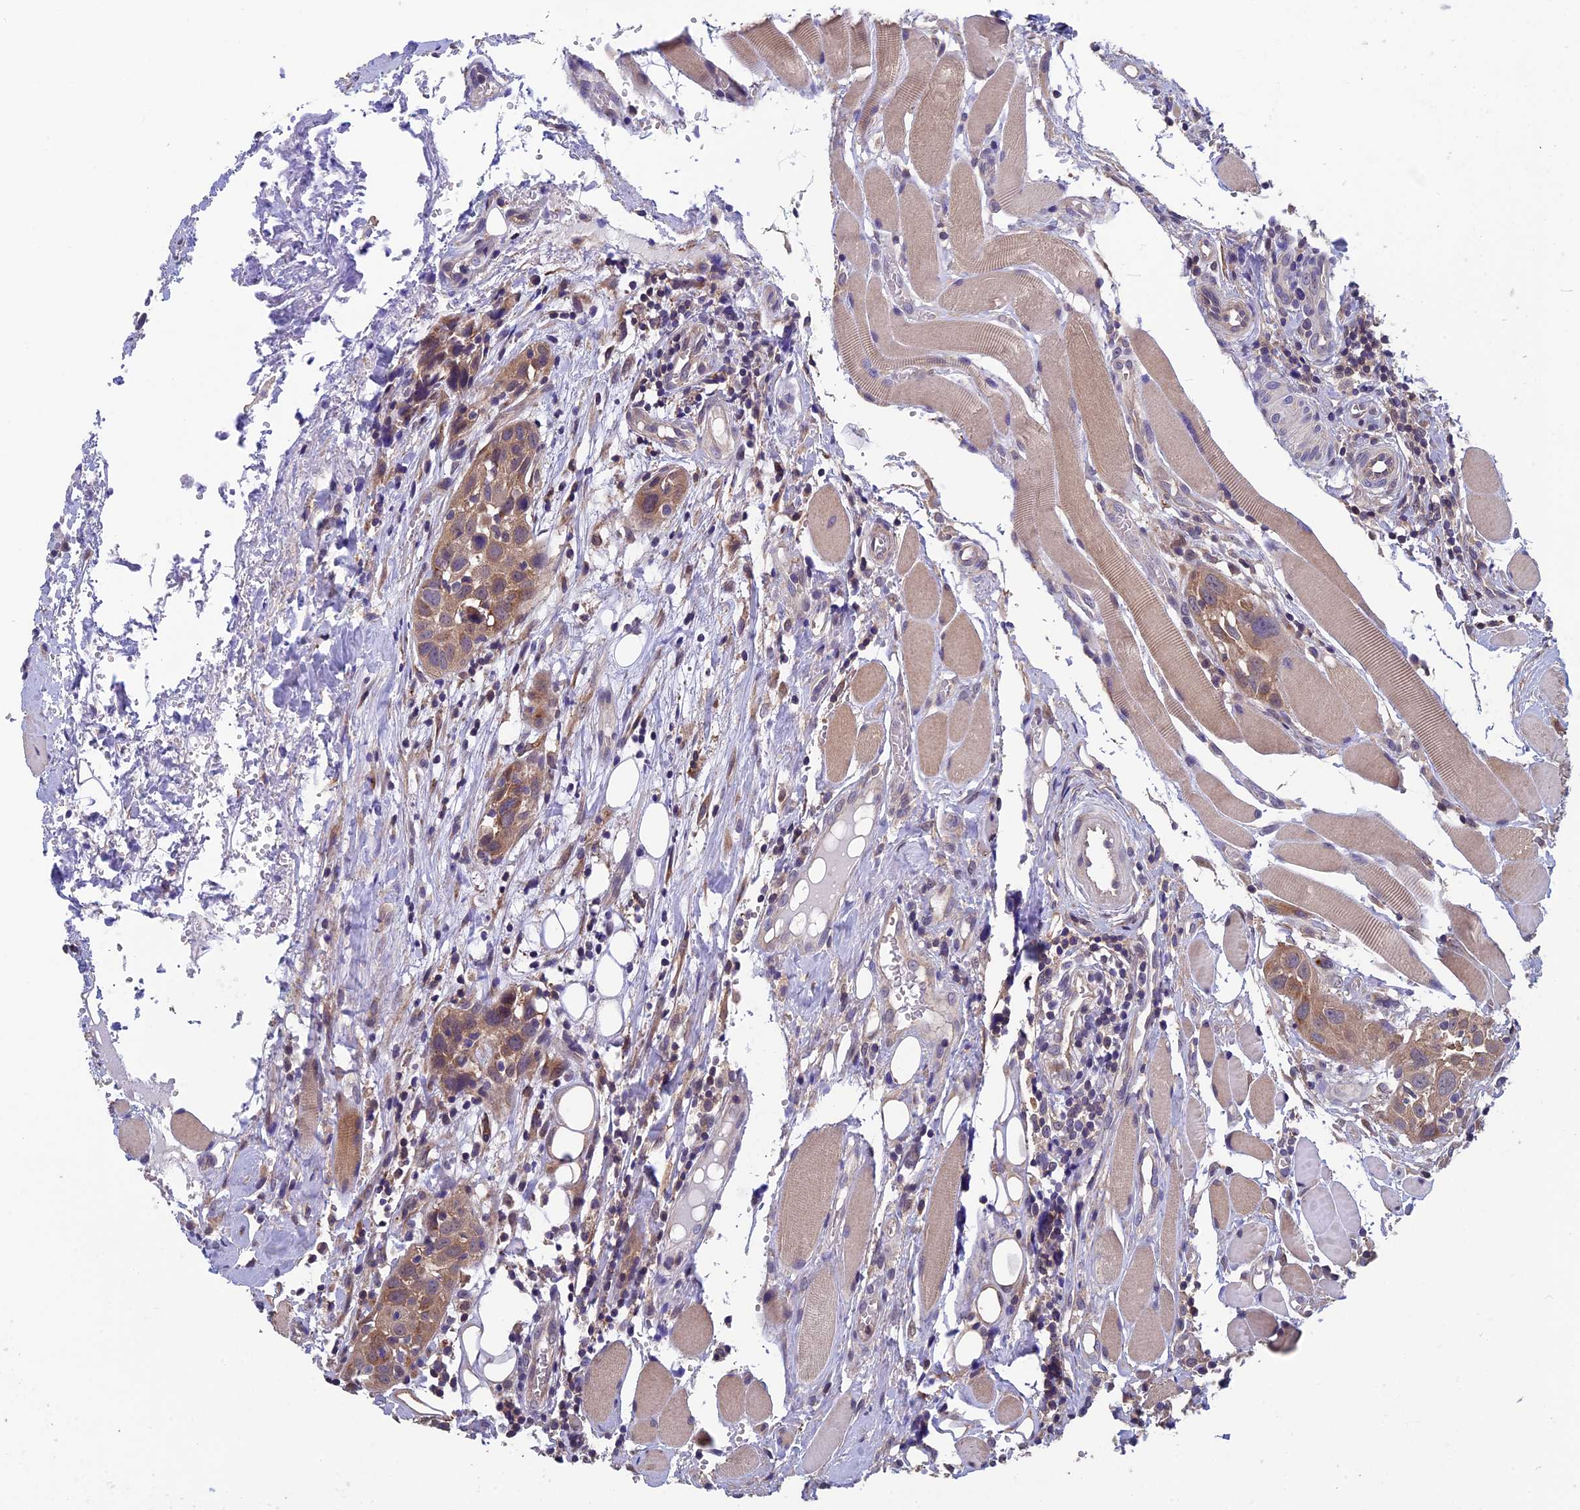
{"staining": {"intensity": "moderate", "quantity": ">75%", "location": "cytoplasmic/membranous"}, "tissue": "head and neck cancer", "cell_type": "Tumor cells", "image_type": "cancer", "snomed": [{"axis": "morphology", "description": "Squamous cell carcinoma, NOS"}, {"axis": "topography", "description": "Oral tissue"}, {"axis": "topography", "description": "Head-Neck"}], "caption": "Immunohistochemistry (DAB) staining of human head and neck cancer shows moderate cytoplasmic/membranous protein positivity in about >75% of tumor cells.", "gene": "LCMT1", "patient": {"sex": "female", "age": 50}}